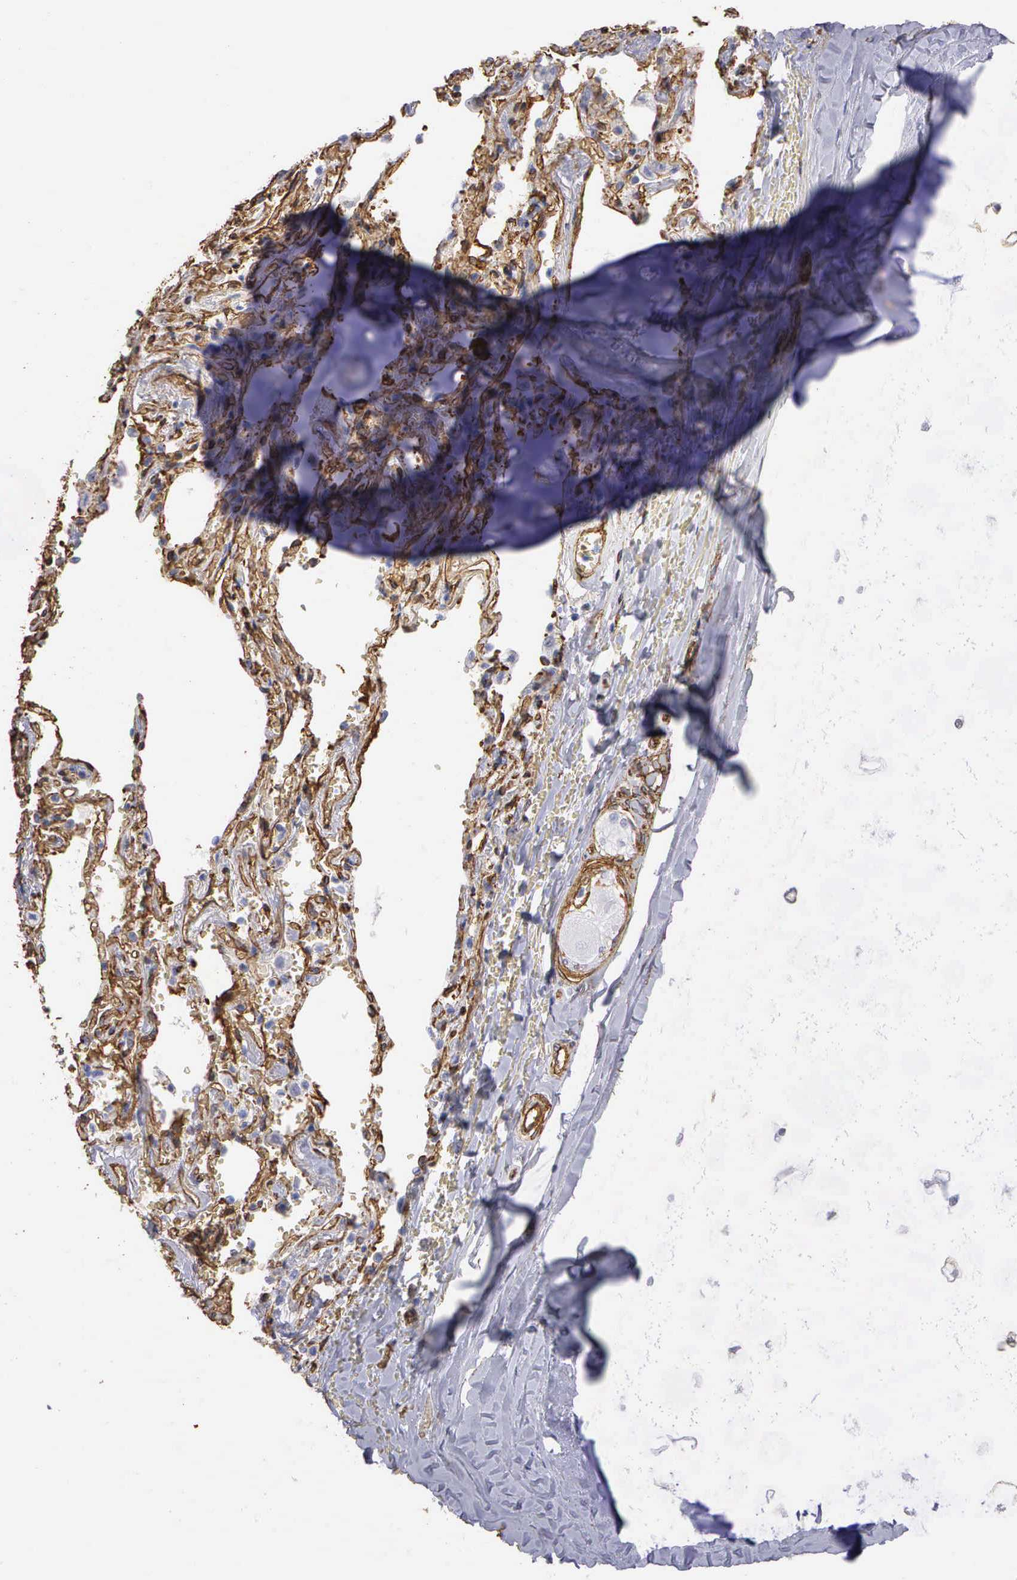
{"staining": {"intensity": "moderate", "quantity": ">75%", "location": "cytoplasmic/membranous"}, "tissue": "adipose tissue", "cell_type": "Adipocytes", "image_type": "normal", "snomed": [{"axis": "morphology", "description": "Normal tissue, NOS"}, {"axis": "topography", "description": "Cartilage tissue"}, {"axis": "topography", "description": "Lung"}], "caption": "Protein staining of normal adipose tissue demonstrates moderate cytoplasmic/membranous expression in about >75% of adipocytes. The staining was performed using DAB (3,3'-diaminobenzidine) to visualize the protein expression in brown, while the nuclei were stained in blue with hematoxylin (Magnification: 20x).", "gene": "MAGEB10", "patient": {"sex": "male", "age": 65}}